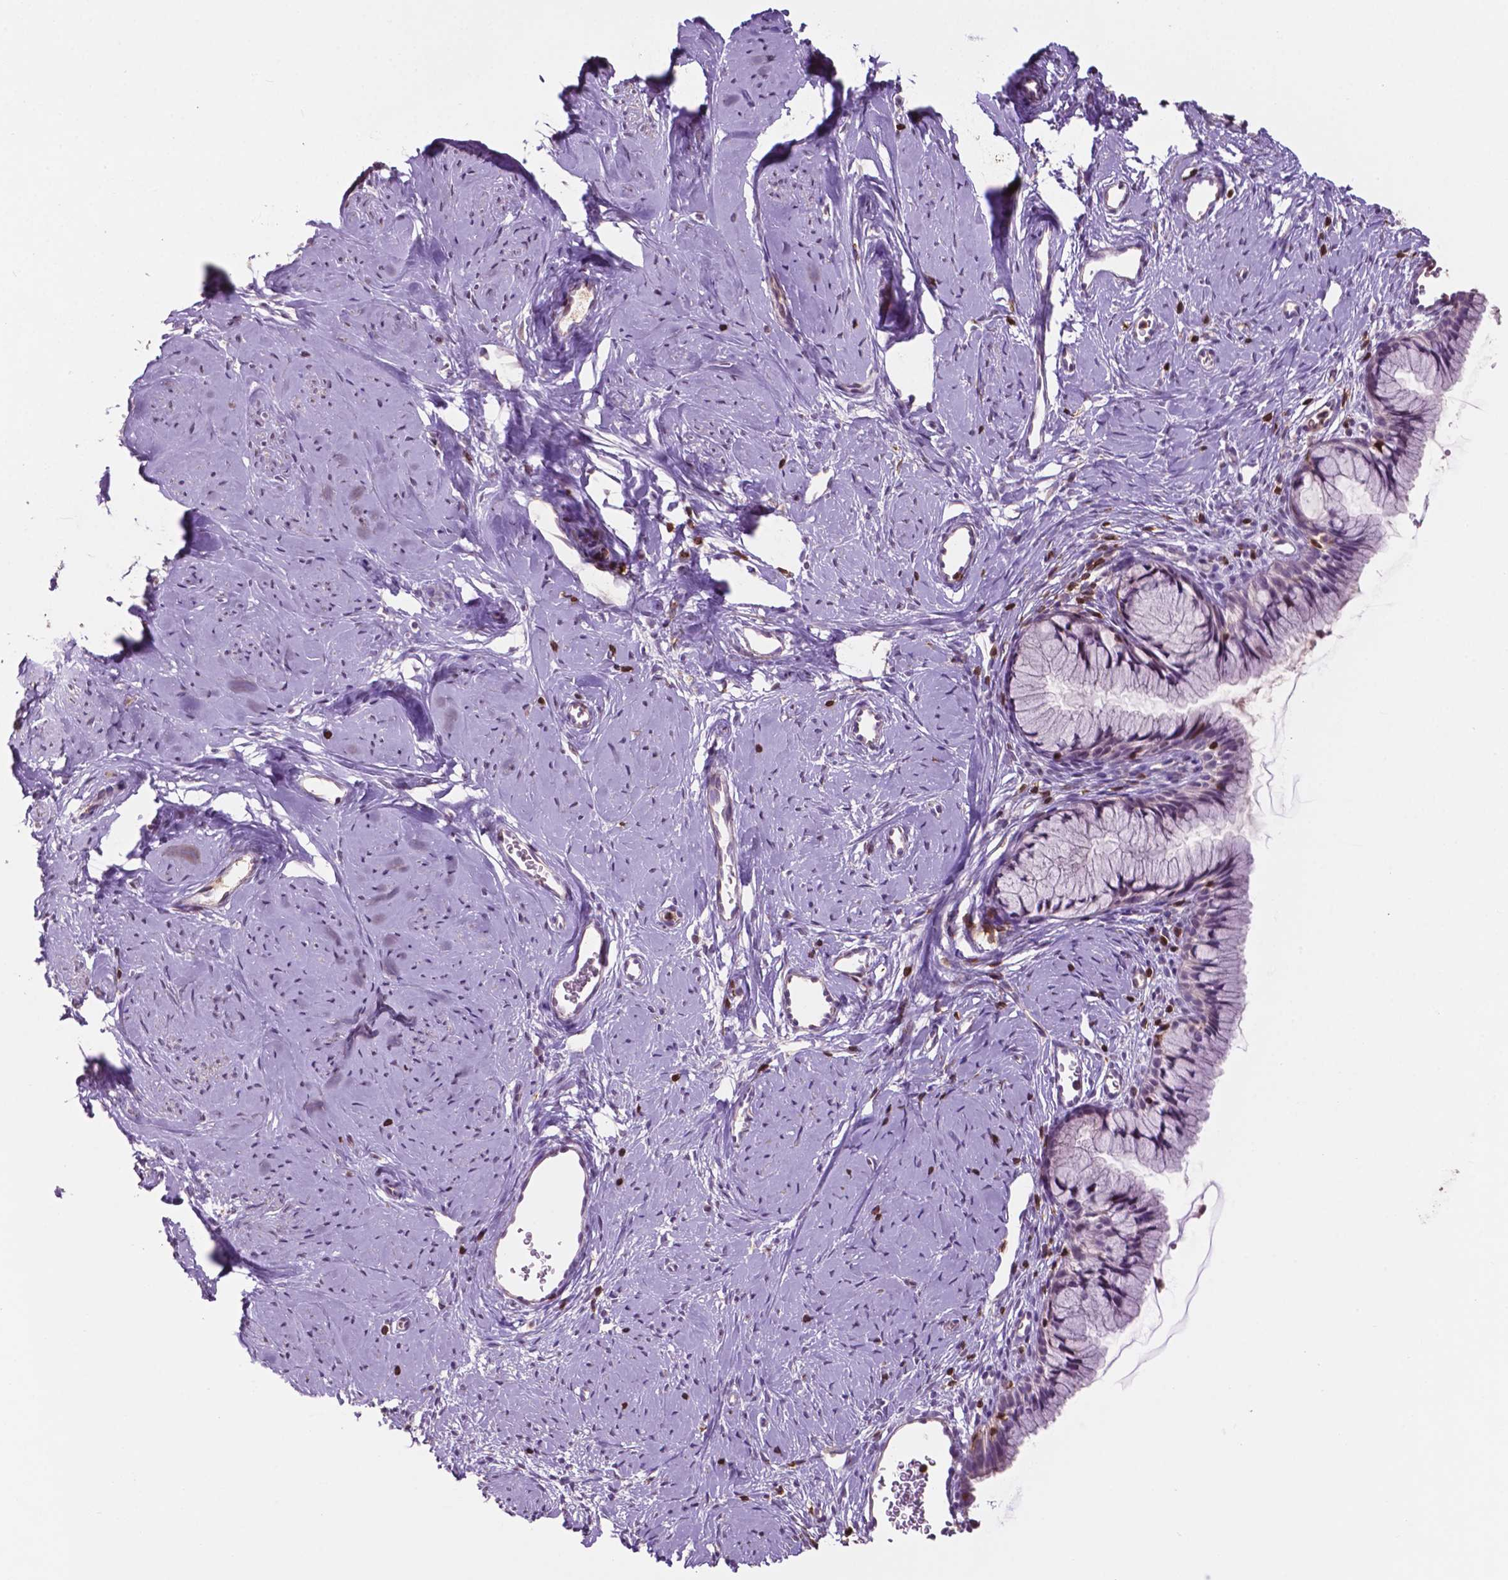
{"staining": {"intensity": "negative", "quantity": "none", "location": "none"}, "tissue": "cervix", "cell_type": "Glandular cells", "image_type": "normal", "snomed": [{"axis": "morphology", "description": "Normal tissue, NOS"}, {"axis": "topography", "description": "Cervix"}], "caption": "There is no significant expression in glandular cells of cervix. Nuclei are stained in blue.", "gene": "TBC1D10C", "patient": {"sex": "female", "age": 40}}